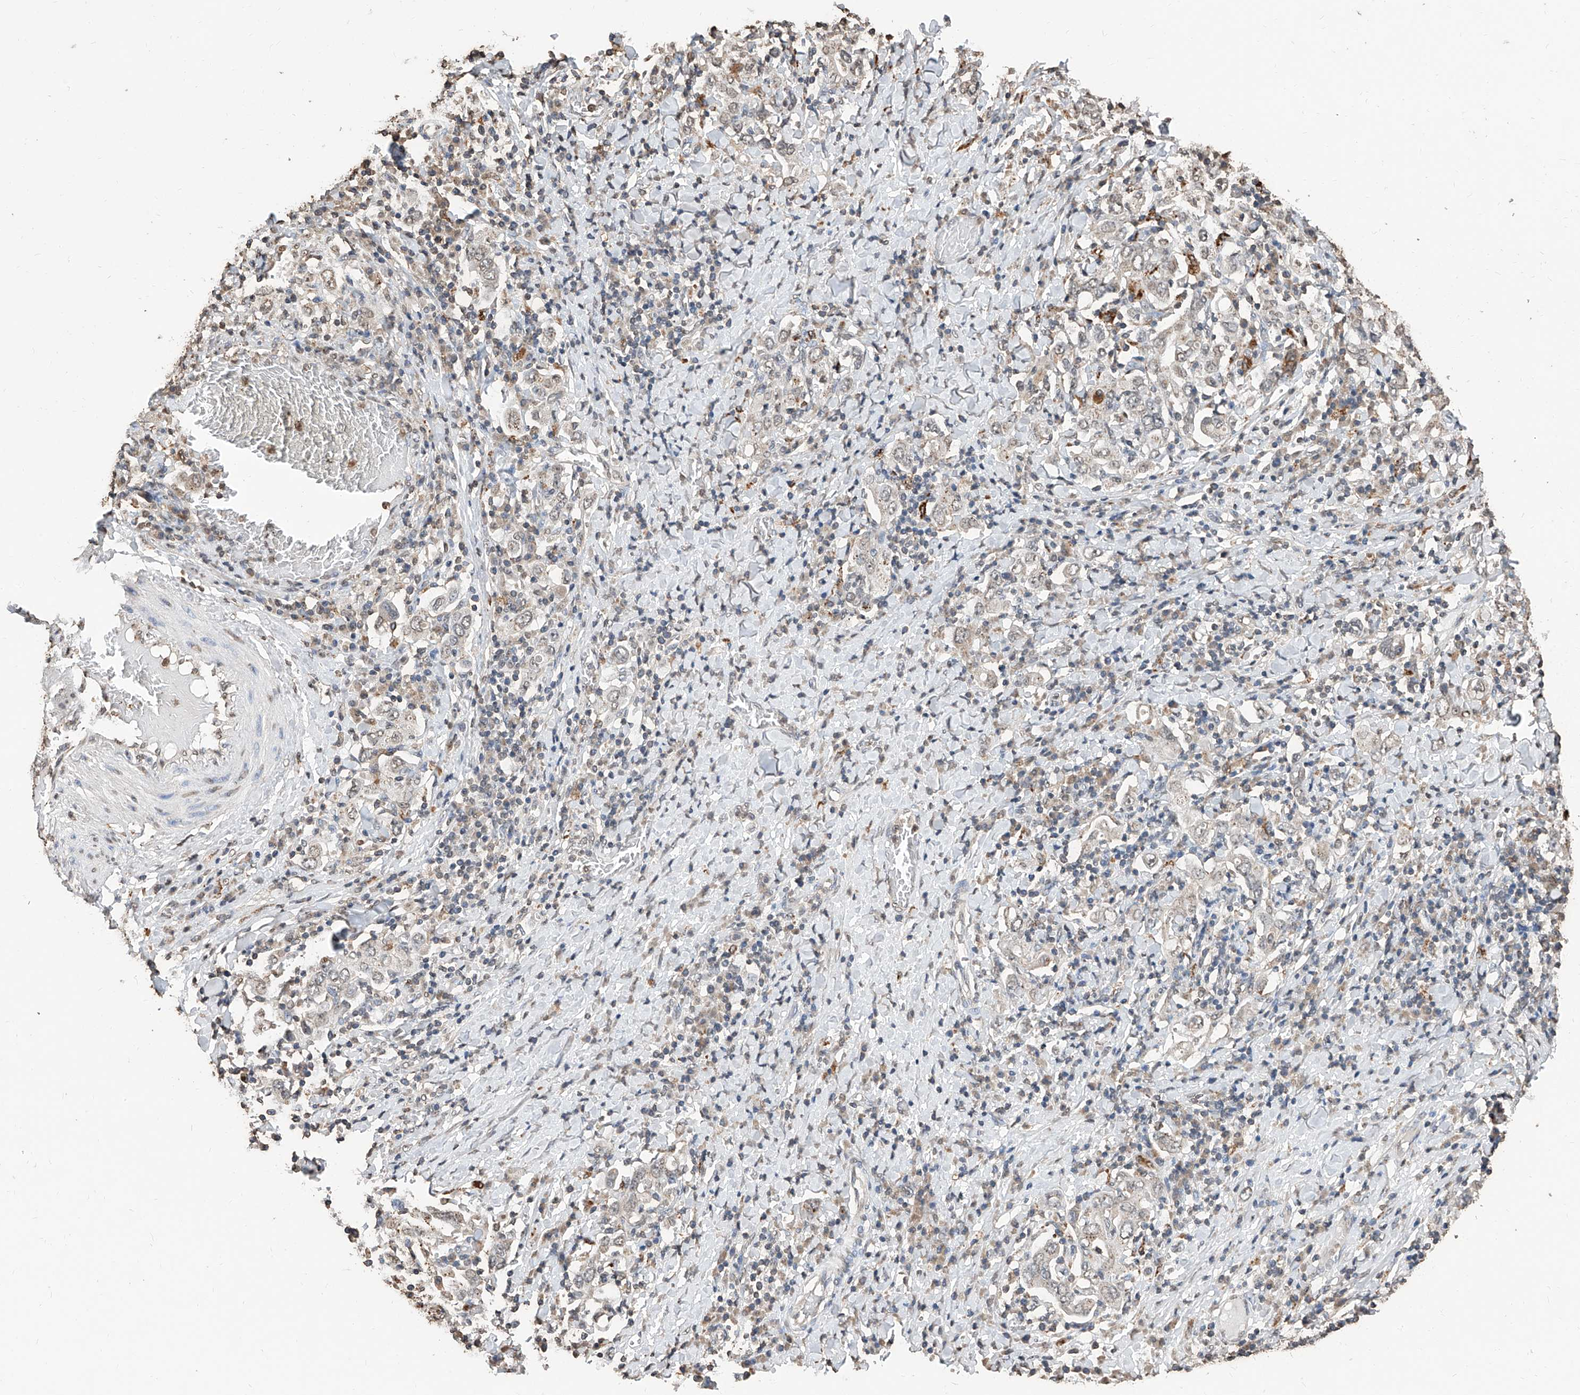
{"staining": {"intensity": "negative", "quantity": "none", "location": "none"}, "tissue": "stomach cancer", "cell_type": "Tumor cells", "image_type": "cancer", "snomed": [{"axis": "morphology", "description": "Adenocarcinoma, NOS"}, {"axis": "topography", "description": "Stomach, upper"}], "caption": "The image exhibits no staining of tumor cells in stomach cancer.", "gene": "RP9", "patient": {"sex": "male", "age": 62}}